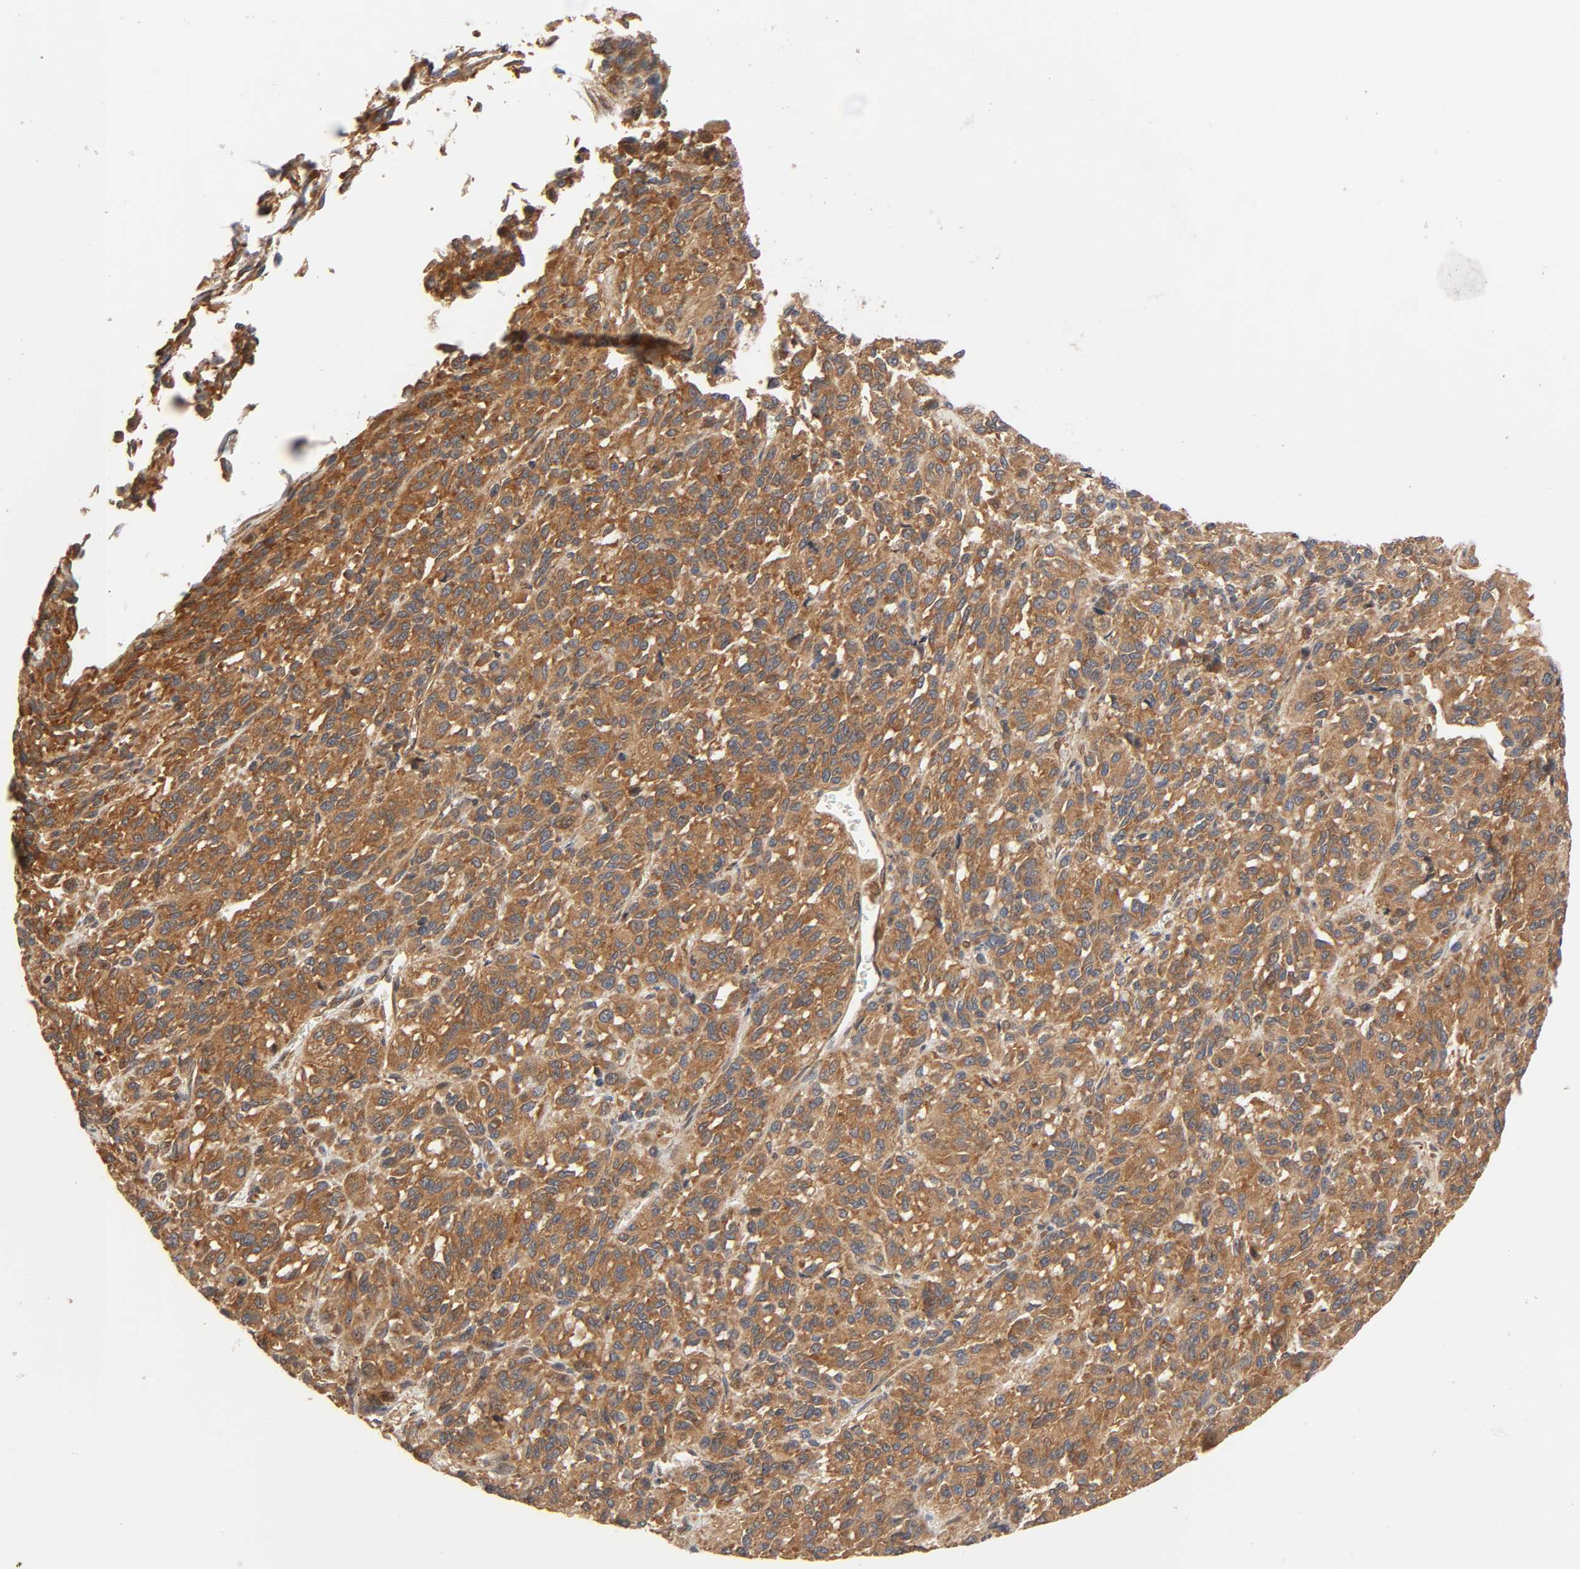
{"staining": {"intensity": "moderate", "quantity": ">75%", "location": "cytoplasmic/membranous"}, "tissue": "melanoma", "cell_type": "Tumor cells", "image_type": "cancer", "snomed": [{"axis": "morphology", "description": "Malignant melanoma, Metastatic site"}, {"axis": "topography", "description": "Lung"}], "caption": "Moderate cytoplasmic/membranous staining for a protein is appreciated in about >75% of tumor cells of malignant melanoma (metastatic site) using immunohistochemistry.", "gene": "NEMF", "patient": {"sex": "male", "age": 64}}